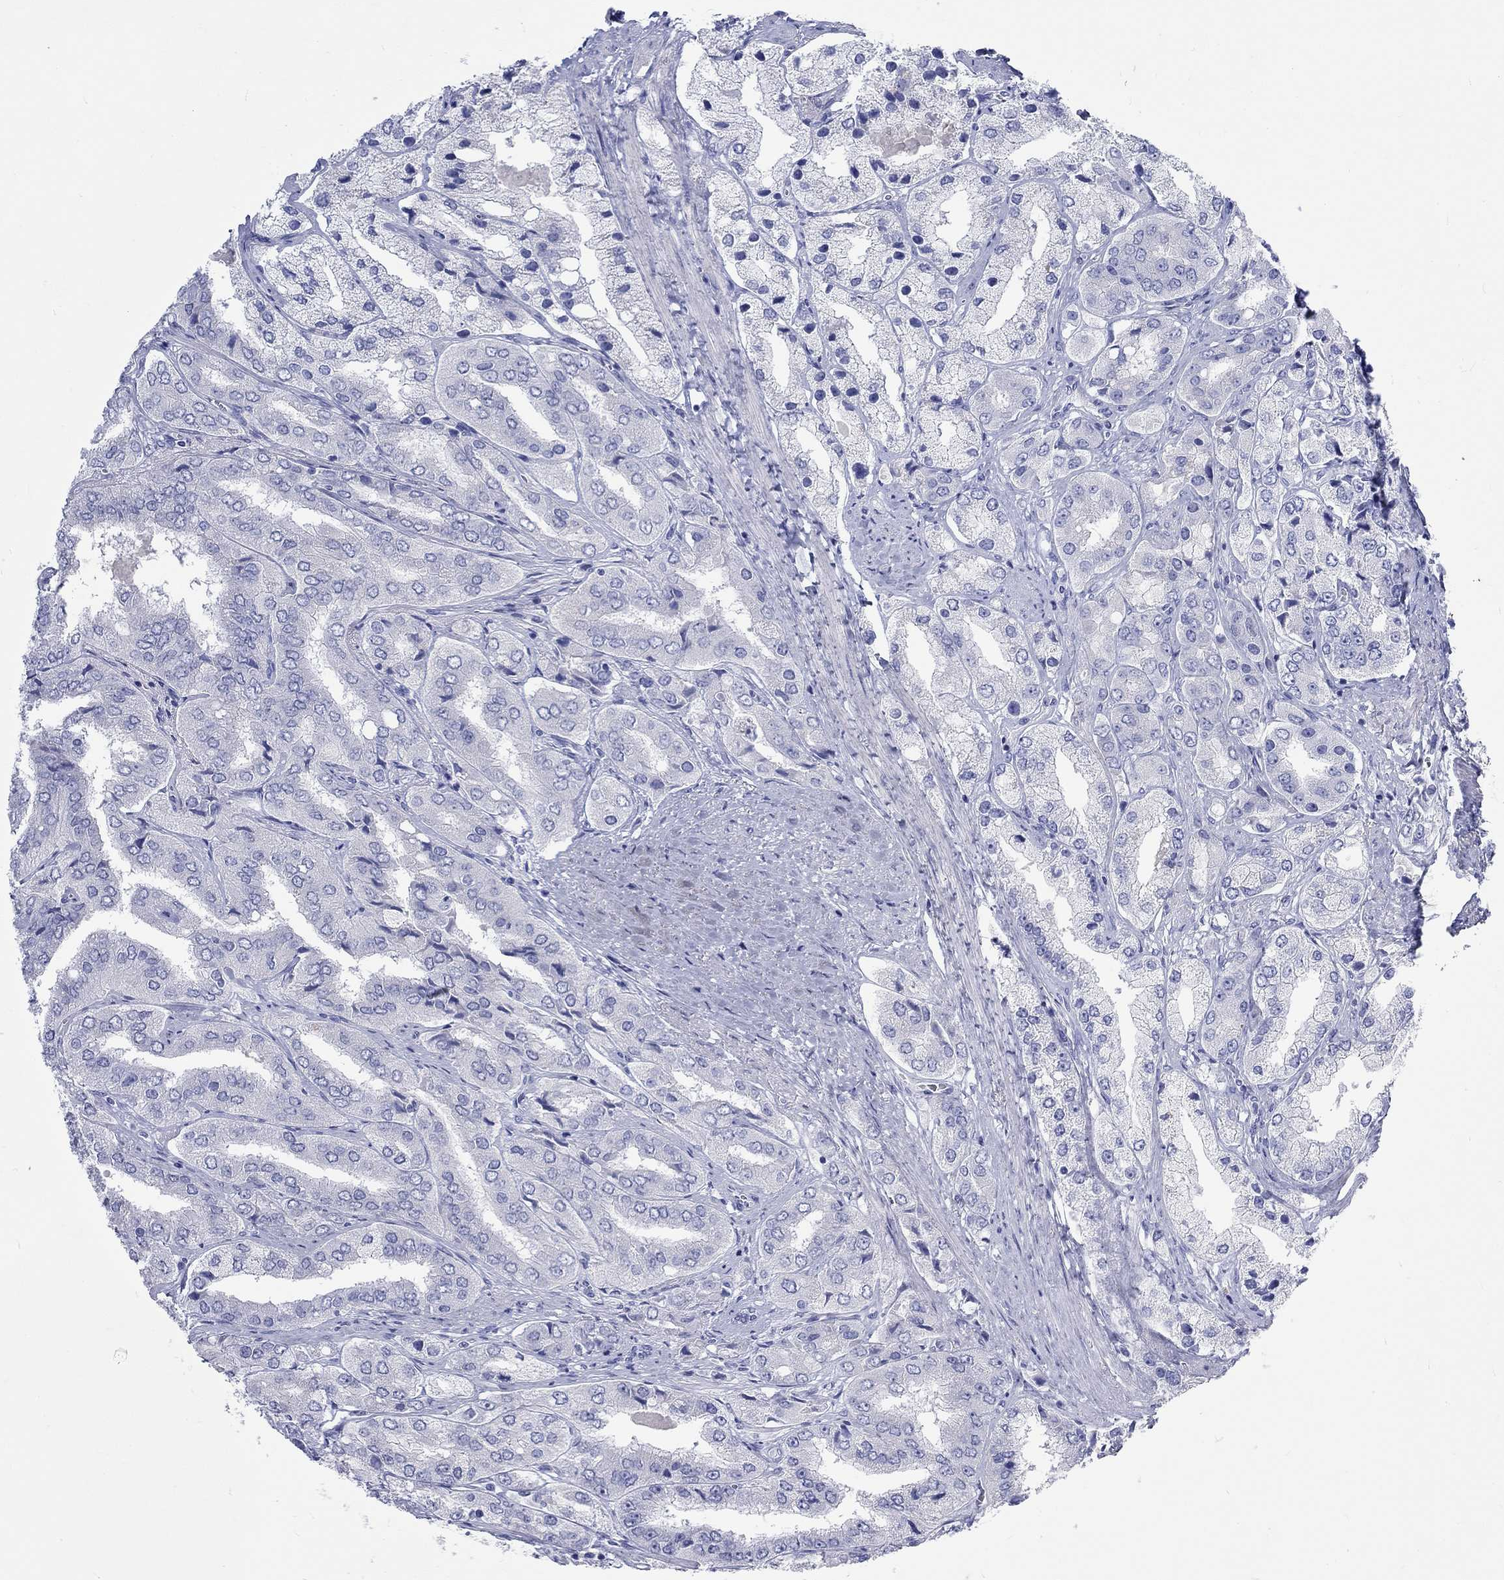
{"staining": {"intensity": "negative", "quantity": "none", "location": "none"}, "tissue": "prostate cancer", "cell_type": "Tumor cells", "image_type": "cancer", "snomed": [{"axis": "morphology", "description": "Adenocarcinoma, Low grade"}, {"axis": "topography", "description": "Prostate"}], "caption": "Tumor cells show no significant protein positivity in prostate adenocarcinoma (low-grade).", "gene": "SPATA9", "patient": {"sex": "male", "age": 69}}